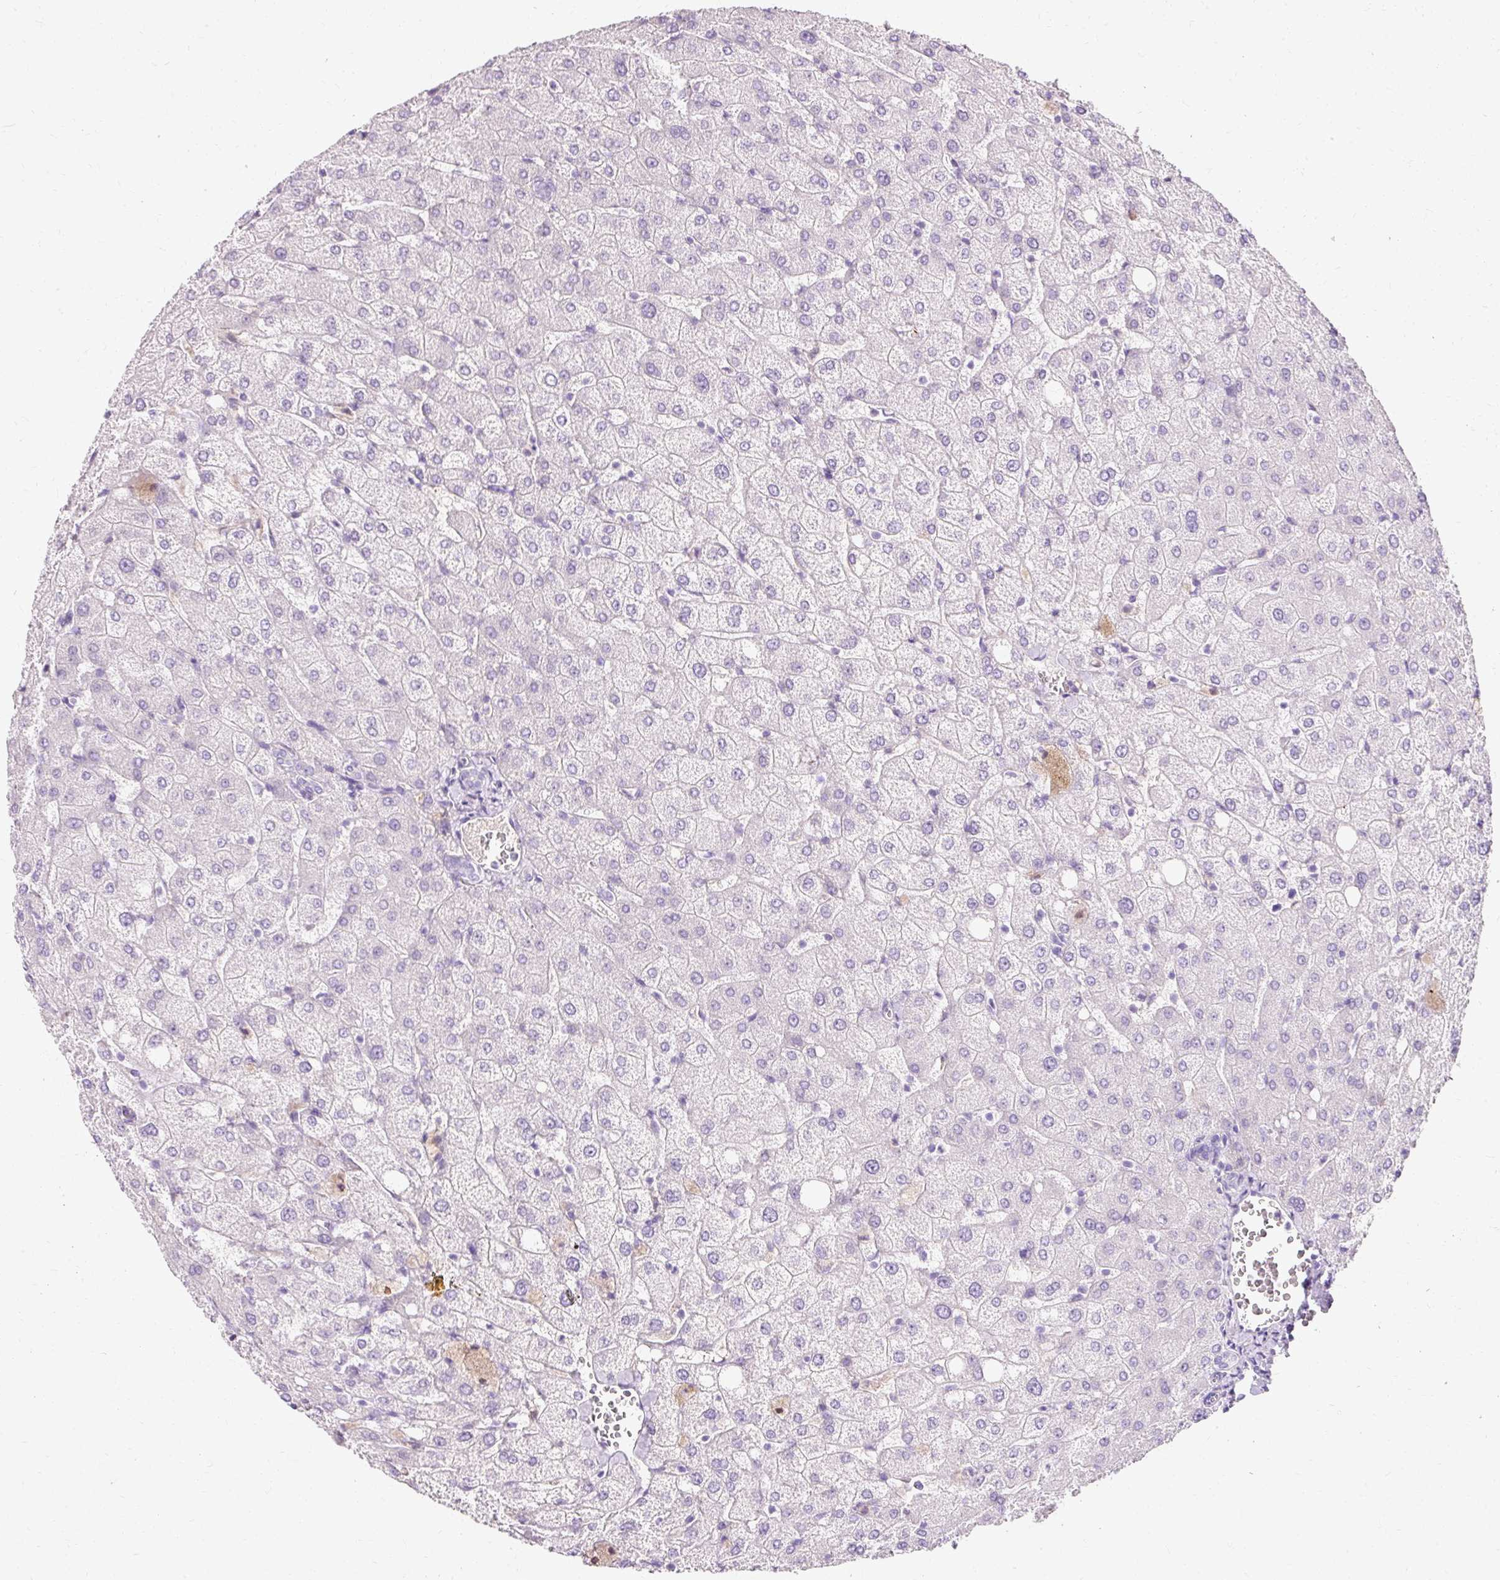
{"staining": {"intensity": "negative", "quantity": "none", "location": "none"}, "tissue": "liver", "cell_type": "Cholangiocytes", "image_type": "normal", "snomed": [{"axis": "morphology", "description": "Normal tissue, NOS"}, {"axis": "topography", "description": "Liver"}], "caption": "This is a photomicrograph of immunohistochemistry (IHC) staining of unremarkable liver, which shows no expression in cholangiocytes. (Immunohistochemistry, brightfield microscopy, high magnification).", "gene": "CLDN25", "patient": {"sex": "female", "age": 54}}